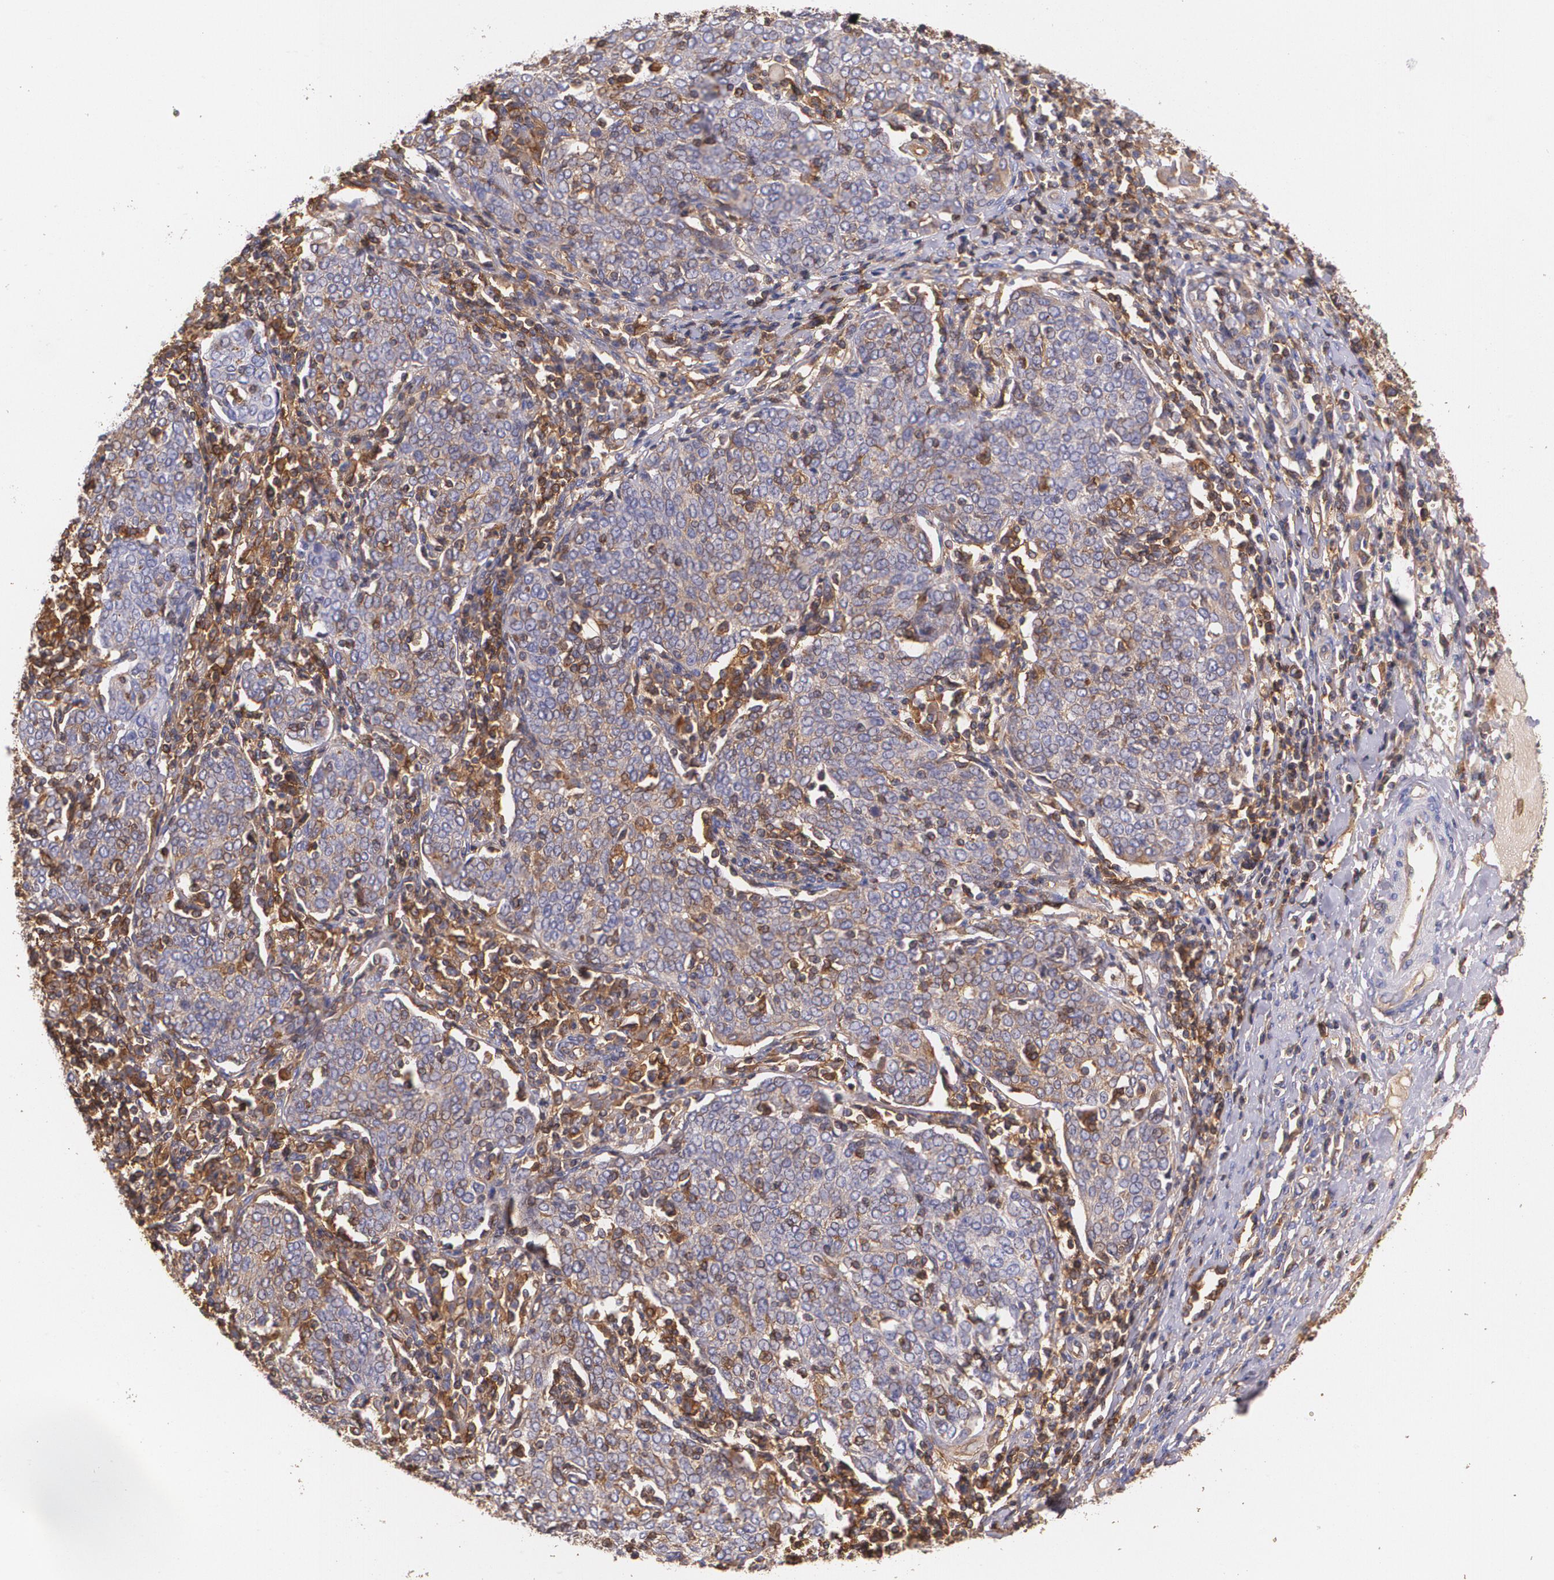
{"staining": {"intensity": "weak", "quantity": "<25%", "location": "cytoplasmic/membranous"}, "tissue": "cervical cancer", "cell_type": "Tumor cells", "image_type": "cancer", "snomed": [{"axis": "morphology", "description": "Squamous cell carcinoma, NOS"}, {"axis": "topography", "description": "Cervix"}], "caption": "Immunohistochemistry histopathology image of neoplastic tissue: squamous cell carcinoma (cervical) stained with DAB (3,3'-diaminobenzidine) exhibits no significant protein expression in tumor cells.", "gene": "B2M", "patient": {"sex": "female", "age": 40}}